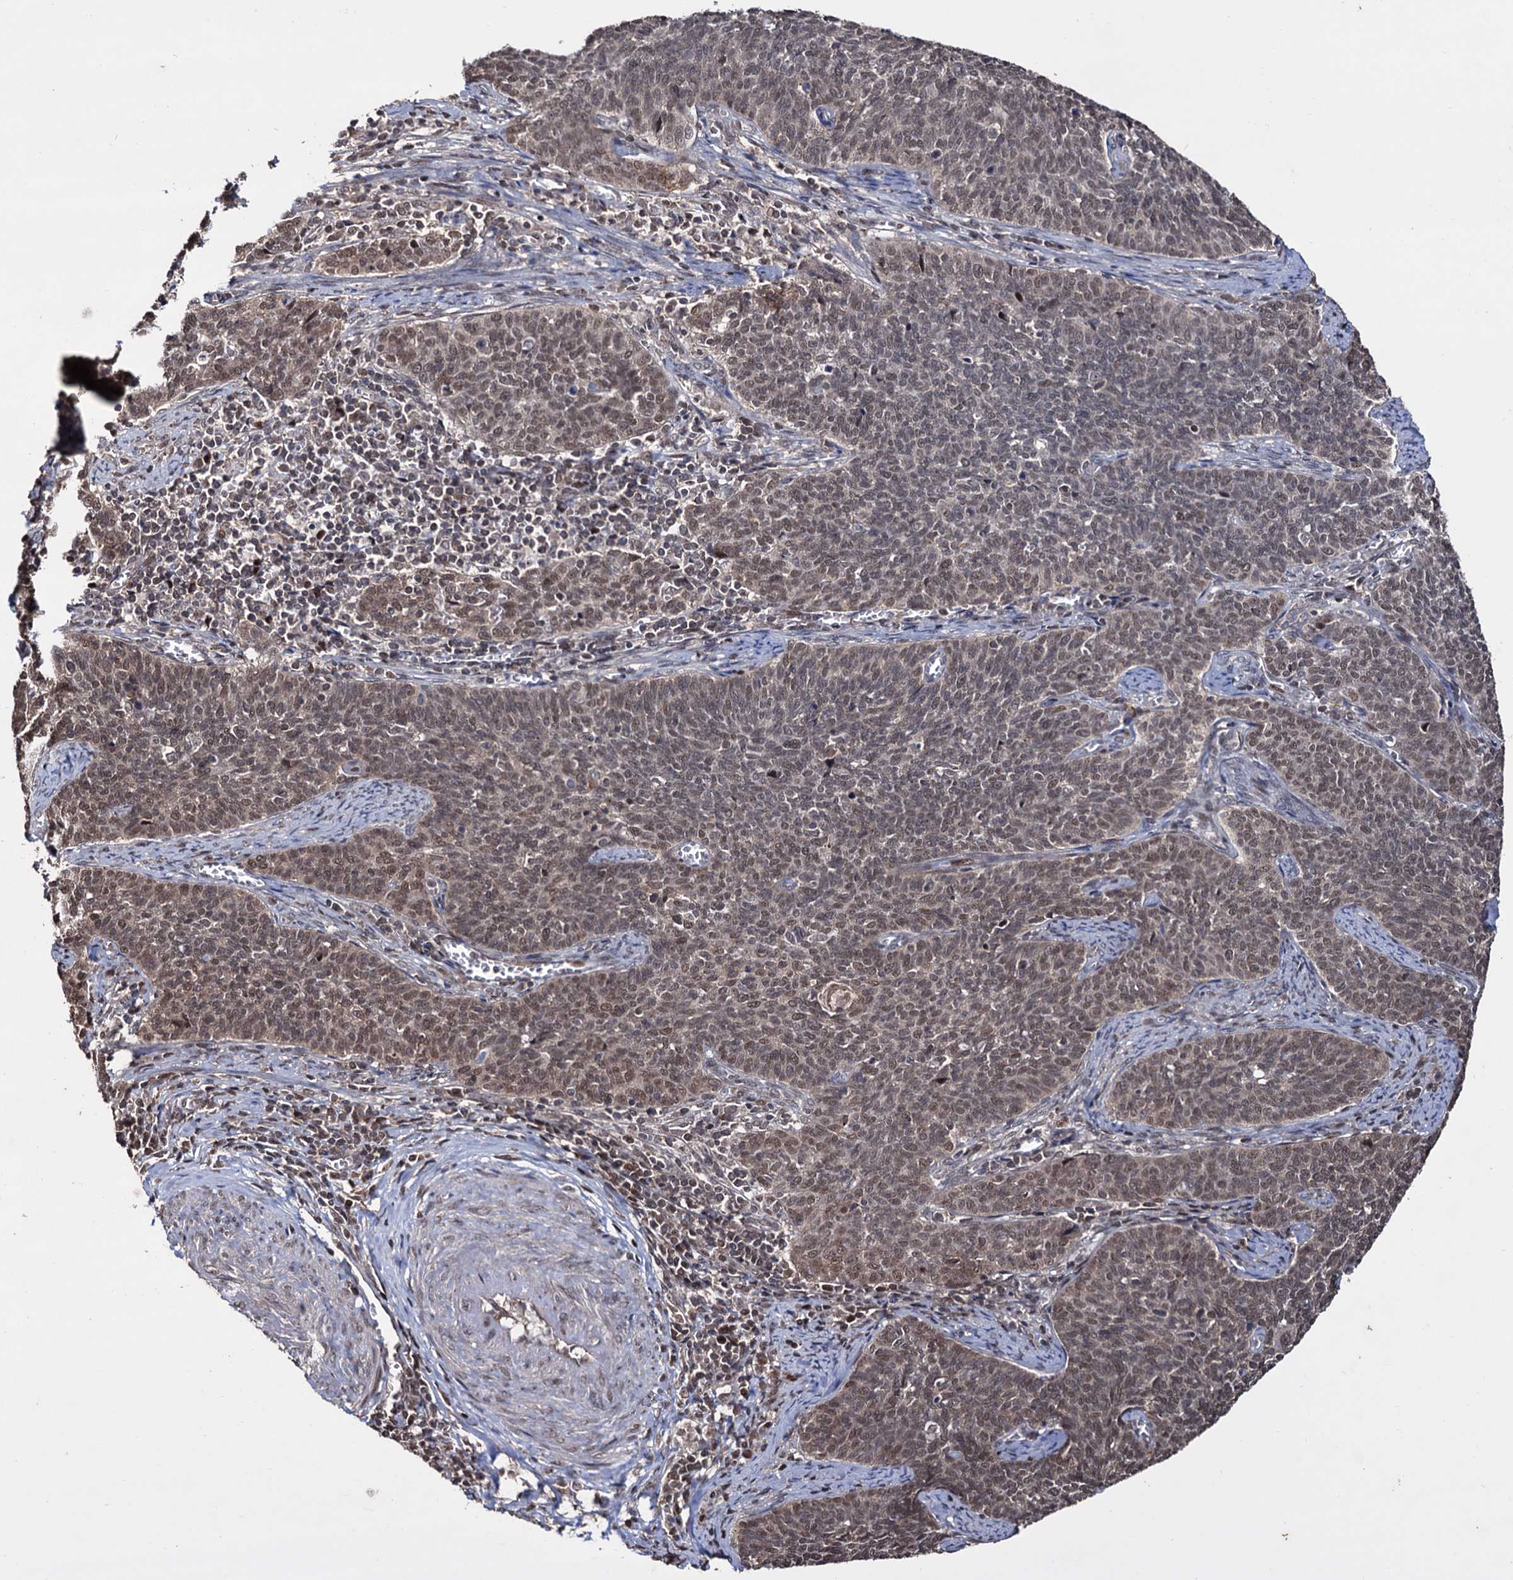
{"staining": {"intensity": "moderate", "quantity": "<25%", "location": "nuclear"}, "tissue": "cervical cancer", "cell_type": "Tumor cells", "image_type": "cancer", "snomed": [{"axis": "morphology", "description": "Squamous cell carcinoma, NOS"}, {"axis": "topography", "description": "Cervix"}], "caption": "IHC (DAB) staining of human cervical cancer (squamous cell carcinoma) displays moderate nuclear protein staining in about <25% of tumor cells.", "gene": "KLF5", "patient": {"sex": "female", "age": 39}}